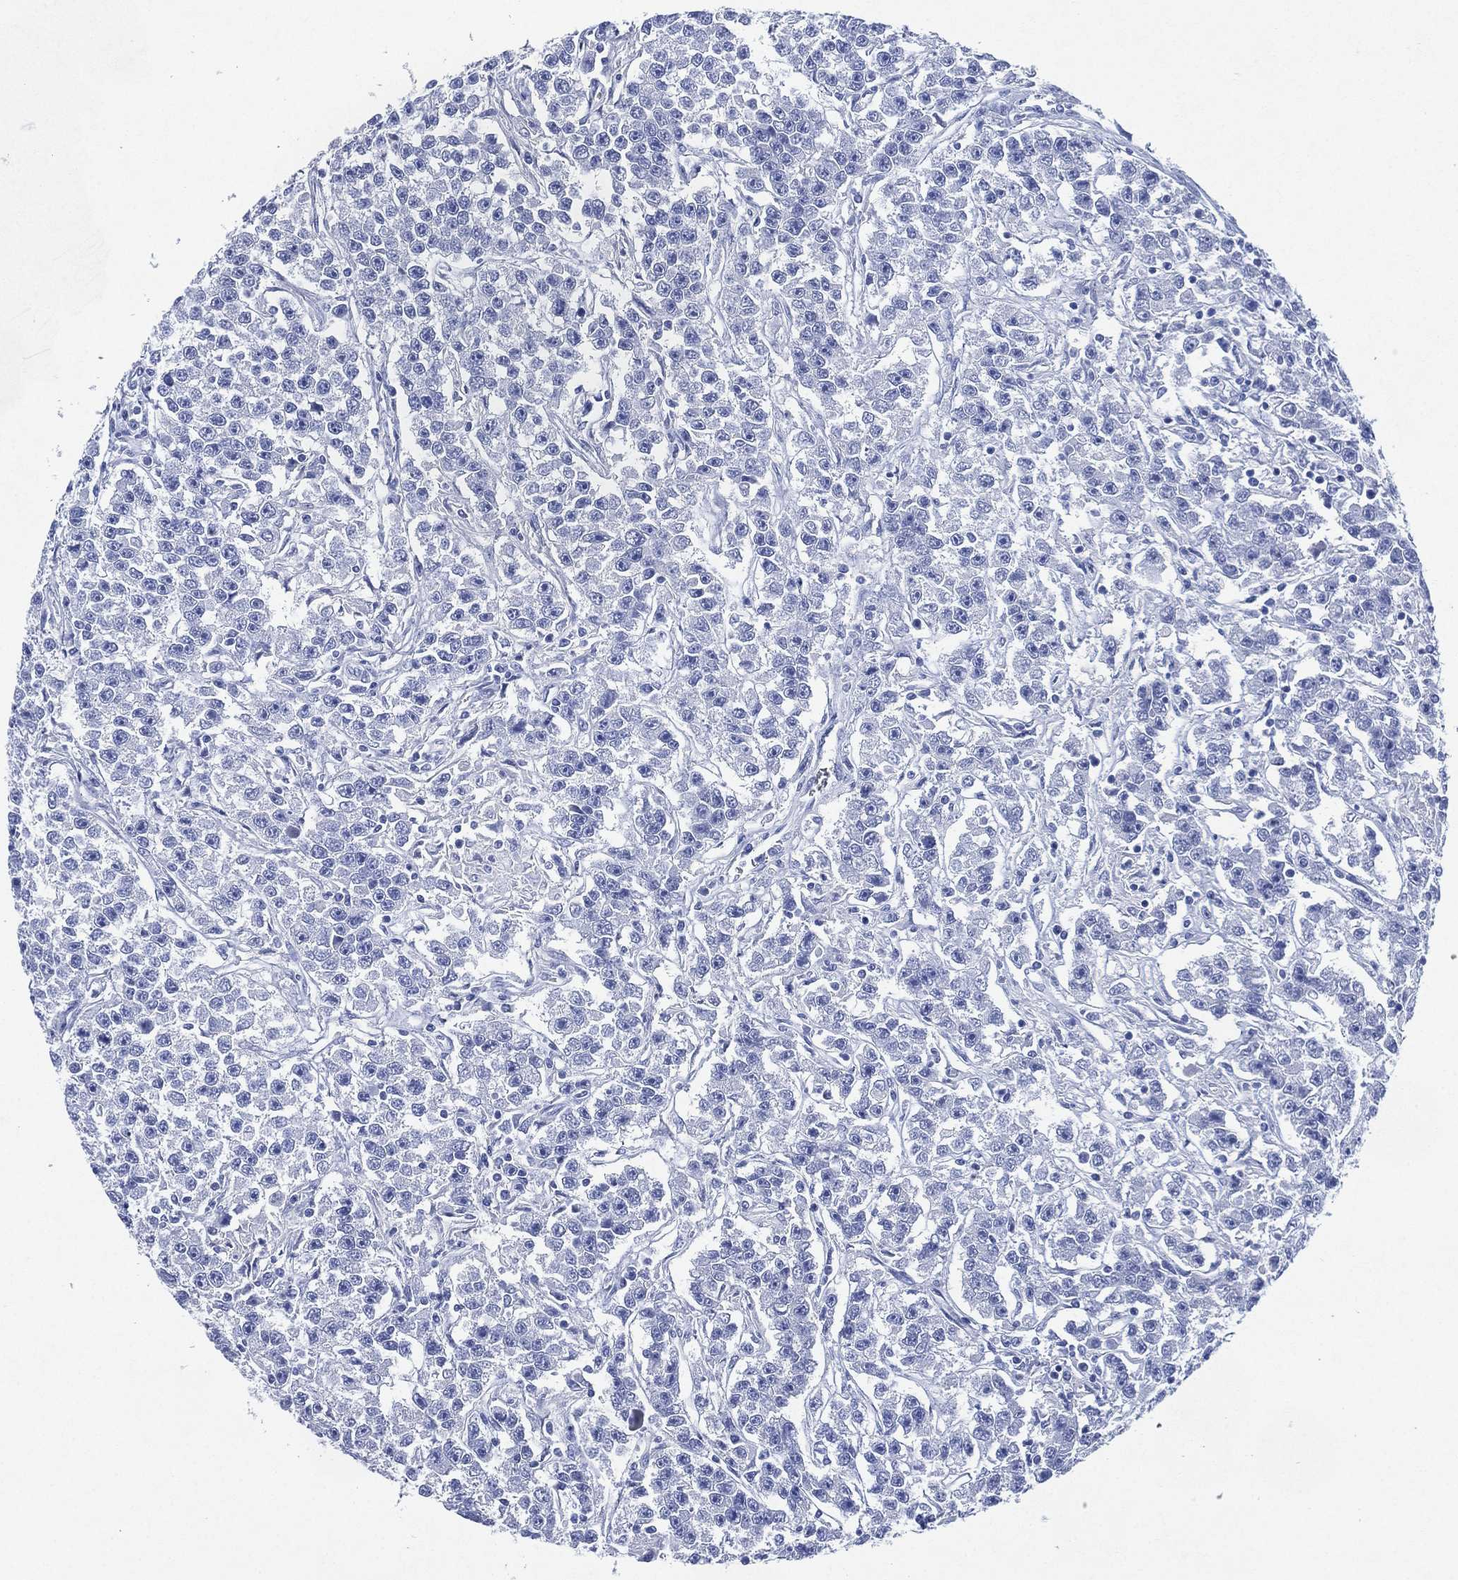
{"staining": {"intensity": "negative", "quantity": "none", "location": "none"}, "tissue": "testis cancer", "cell_type": "Tumor cells", "image_type": "cancer", "snomed": [{"axis": "morphology", "description": "Seminoma, NOS"}, {"axis": "topography", "description": "Testis"}], "caption": "IHC of testis seminoma exhibits no staining in tumor cells.", "gene": "SIGLECL1", "patient": {"sex": "male", "age": 59}}